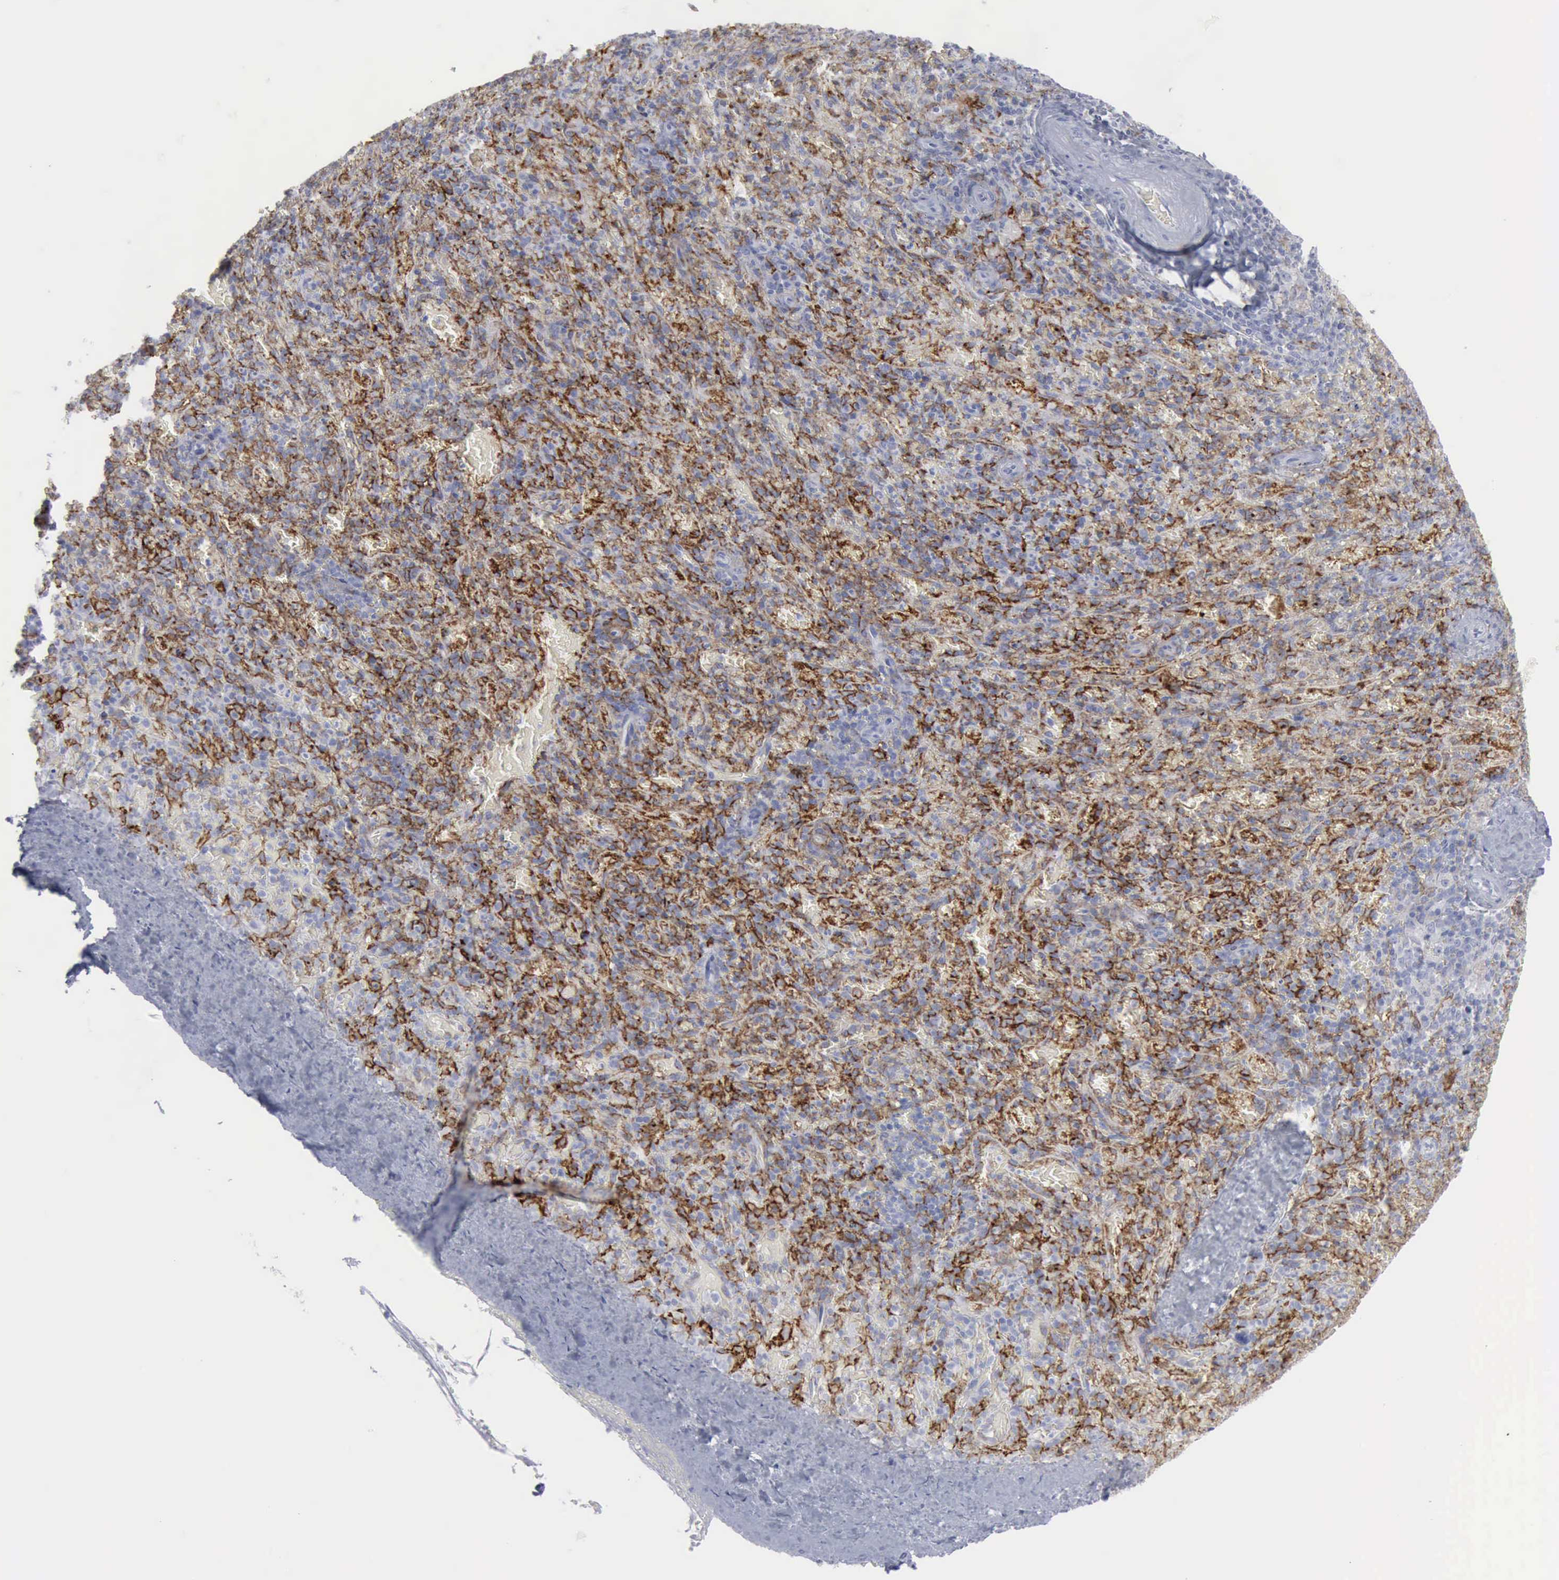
{"staining": {"intensity": "moderate", "quantity": "25%-75%", "location": "cytoplasmic/membranous"}, "tissue": "spleen", "cell_type": "Cells in red pulp", "image_type": "normal", "snomed": [{"axis": "morphology", "description": "Normal tissue, NOS"}, {"axis": "topography", "description": "Spleen"}], "caption": "A high-resolution photomicrograph shows IHC staining of unremarkable spleen, which demonstrates moderate cytoplasmic/membranous positivity in about 25%-75% of cells in red pulp.", "gene": "VCAM1", "patient": {"sex": "female", "age": 50}}